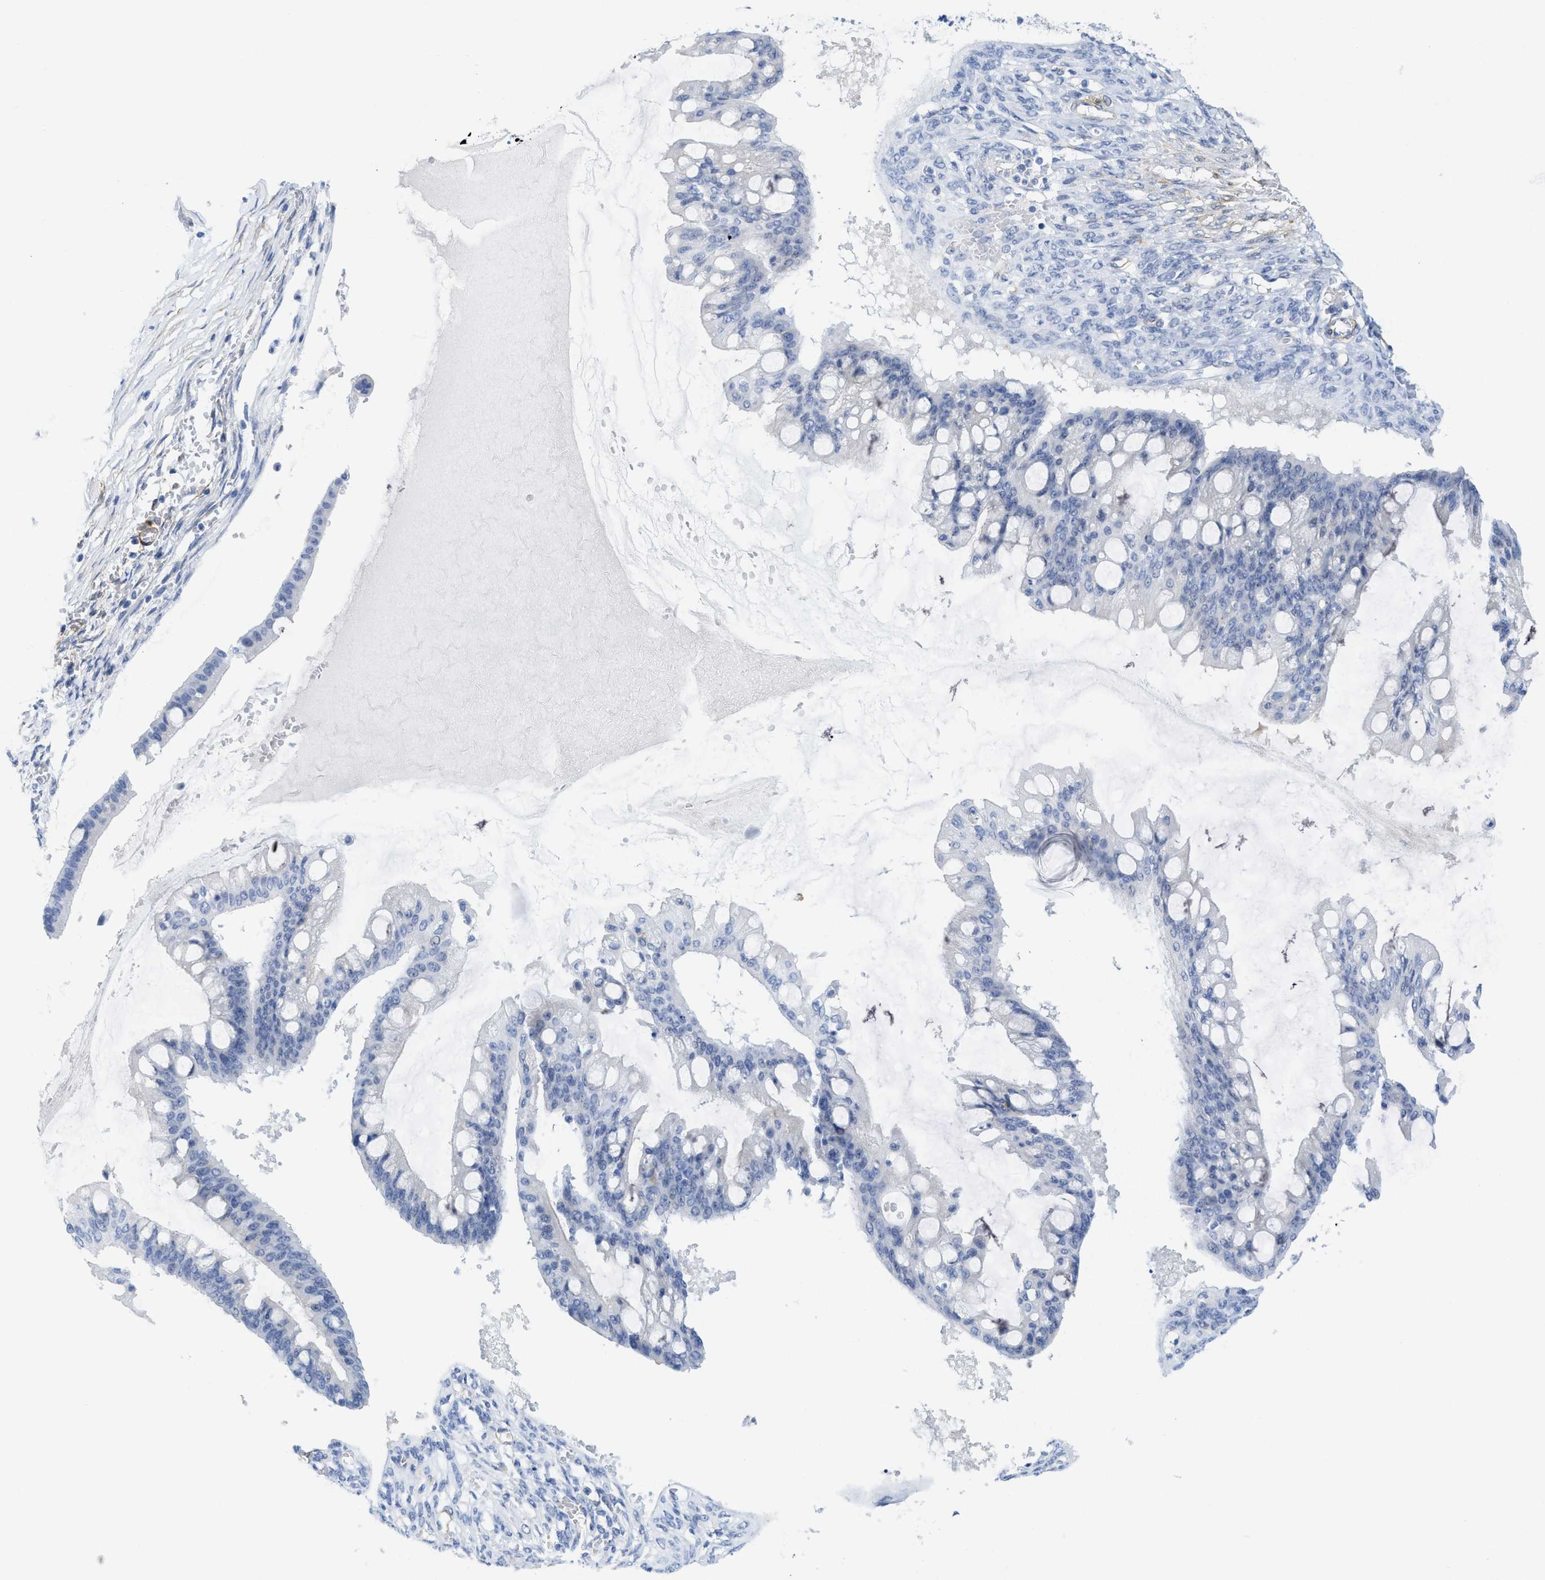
{"staining": {"intensity": "negative", "quantity": "none", "location": "none"}, "tissue": "ovarian cancer", "cell_type": "Tumor cells", "image_type": "cancer", "snomed": [{"axis": "morphology", "description": "Cystadenocarcinoma, mucinous, NOS"}, {"axis": "topography", "description": "Ovary"}], "caption": "This photomicrograph is of ovarian cancer stained with IHC to label a protein in brown with the nuclei are counter-stained blue. There is no positivity in tumor cells.", "gene": "TUB", "patient": {"sex": "female", "age": 73}}